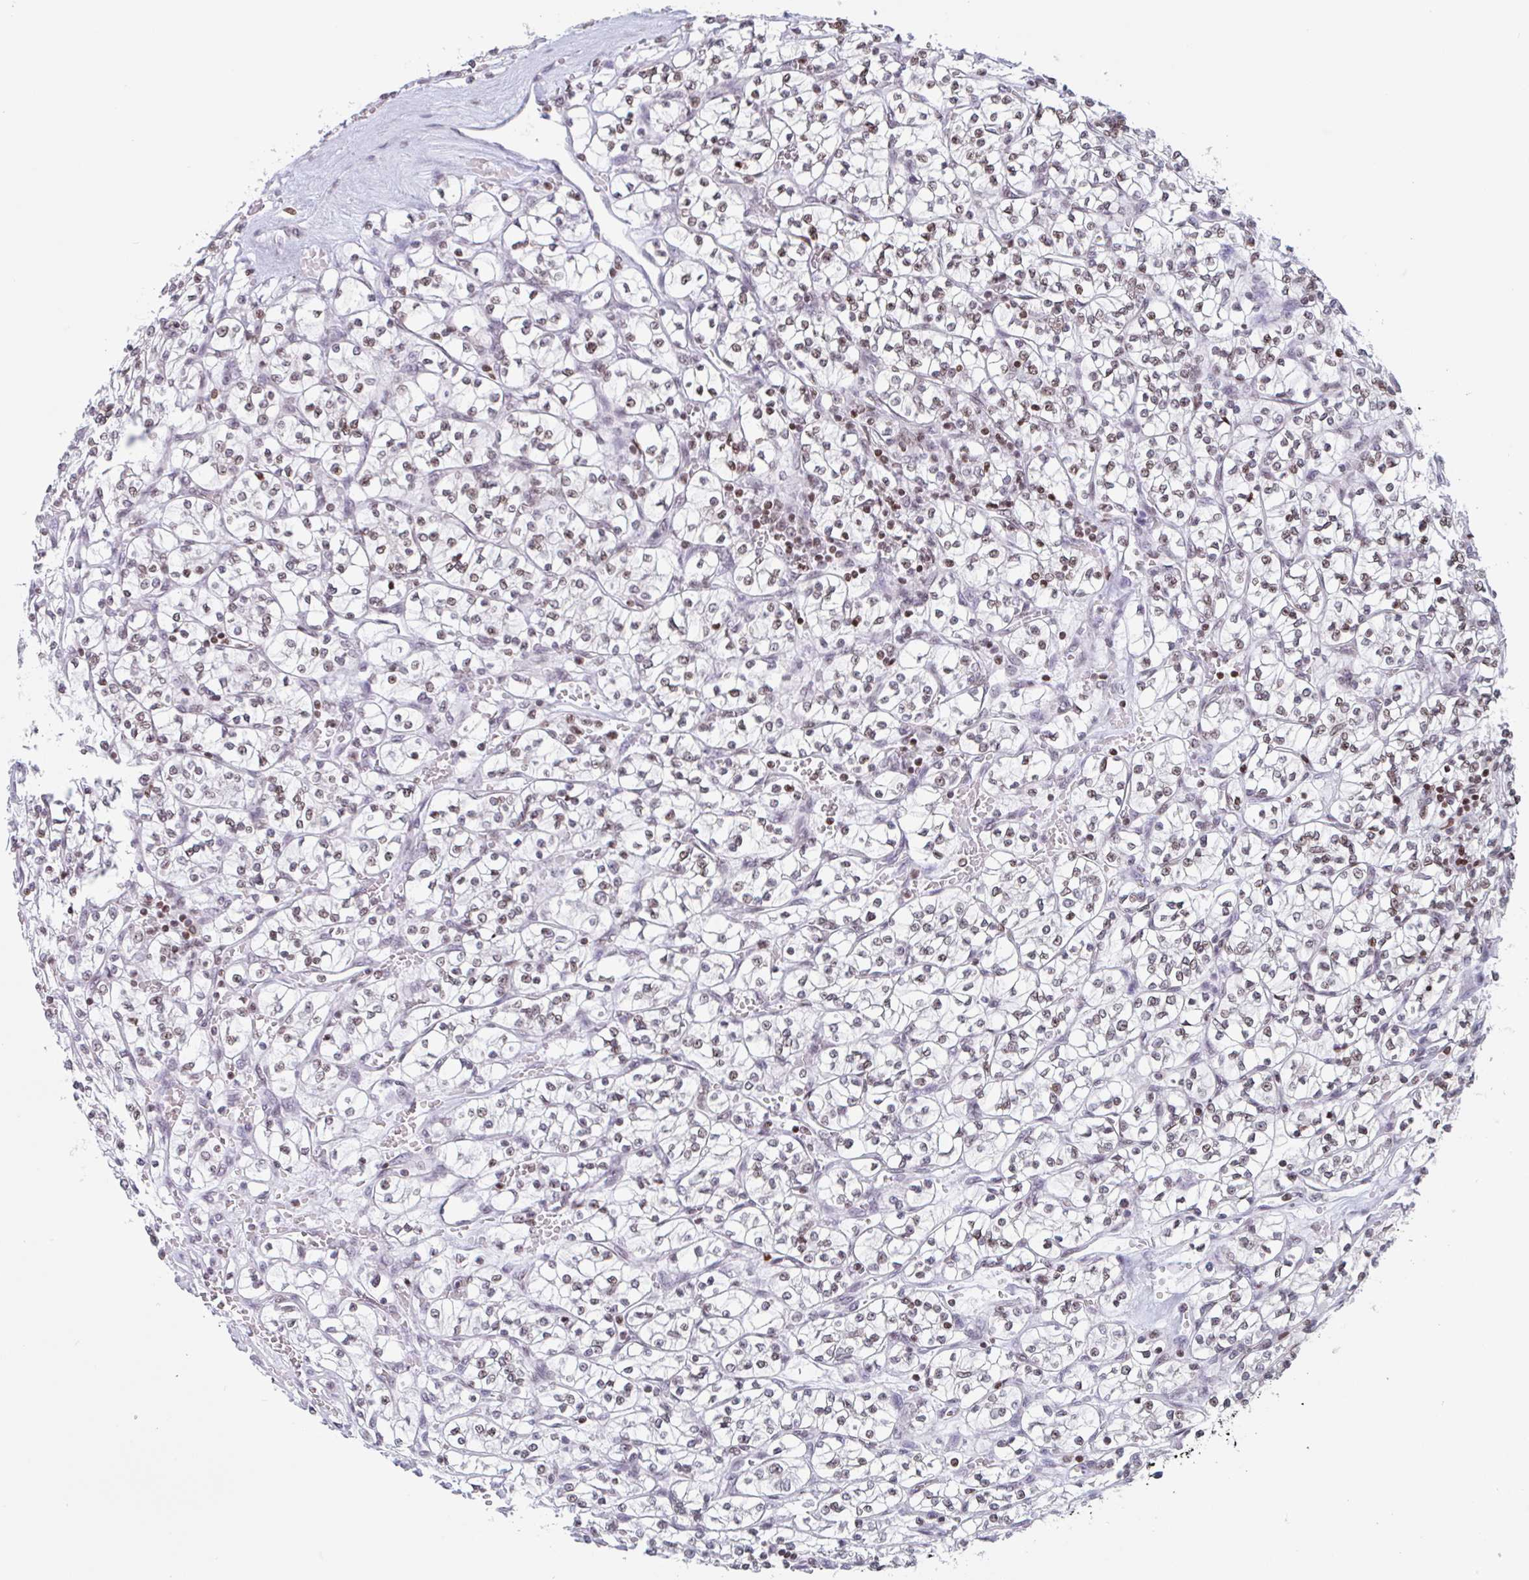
{"staining": {"intensity": "moderate", "quantity": ">75%", "location": "nuclear"}, "tissue": "renal cancer", "cell_type": "Tumor cells", "image_type": "cancer", "snomed": [{"axis": "morphology", "description": "Adenocarcinoma, NOS"}, {"axis": "topography", "description": "Kidney"}], "caption": "Approximately >75% of tumor cells in human renal cancer show moderate nuclear protein positivity as visualized by brown immunohistochemical staining.", "gene": "NOL6", "patient": {"sex": "female", "age": 64}}